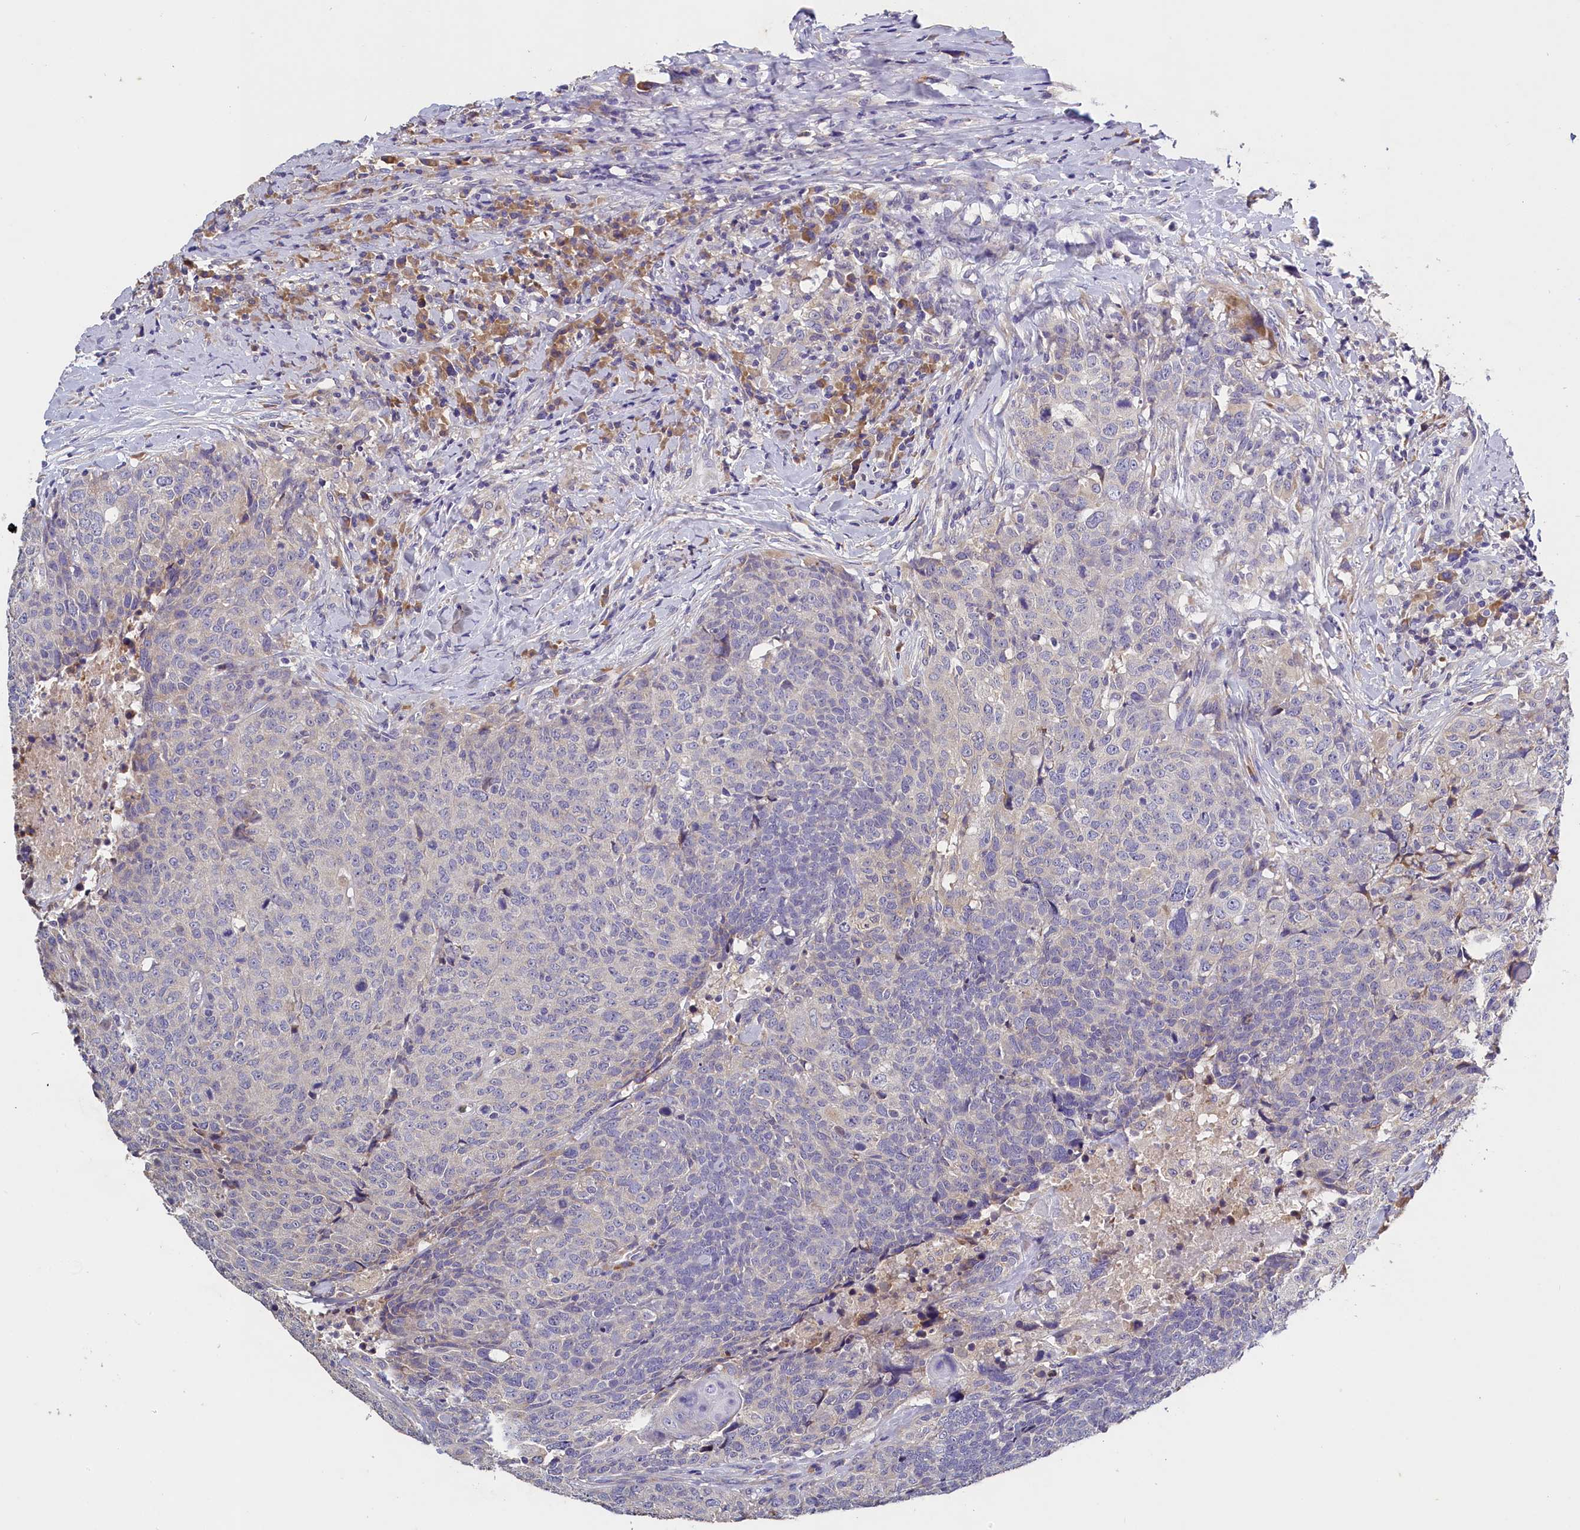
{"staining": {"intensity": "negative", "quantity": "none", "location": "none"}, "tissue": "head and neck cancer", "cell_type": "Tumor cells", "image_type": "cancer", "snomed": [{"axis": "morphology", "description": "Squamous cell carcinoma, NOS"}, {"axis": "topography", "description": "Head-Neck"}], "caption": "Micrograph shows no significant protein expression in tumor cells of head and neck squamous cell carcinoma. Brightfield microscopy of immunohistochemistry (IHC) stained with DAB (brown) and hematoxylin (blue), captured at high magnification.", "gene": "ST7L", "patient": {"sex": "male", "age": 66}}